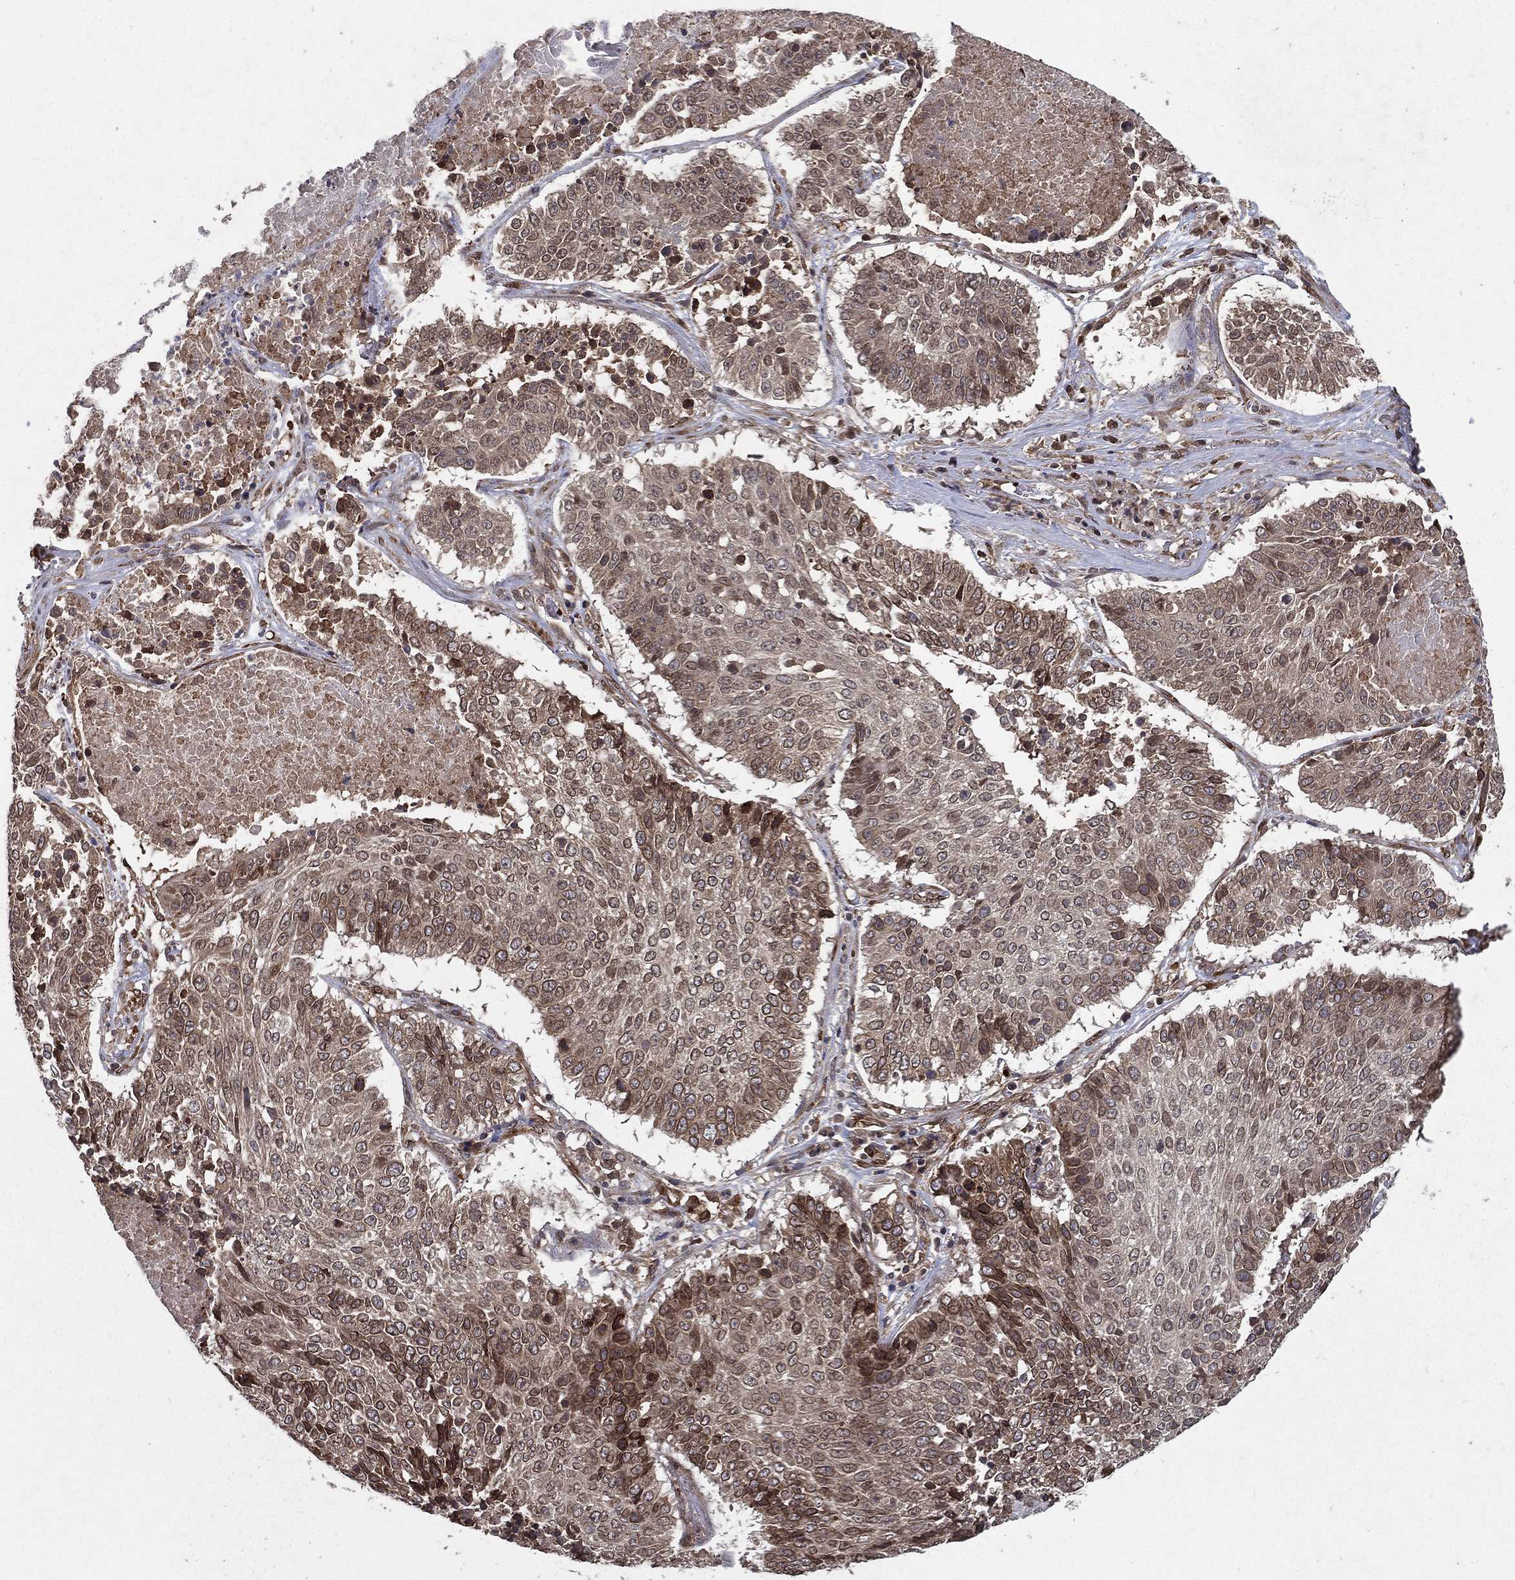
{"staining": {"intensity": "weak", "quantity": "<25%", "location": "cytoplasmic/membranous"}, "tissue": "lung cancer", "cell_type": "Tumor cells", "image_type": "cancer", "snomed": [{"axis": "morphology", "description": "Squamous cell carcinoma, NOS"}, {"axis": "topography", "description": "Lung"}], "caption": "Protein analysis of lung cancer exhibits no significant expression in tumor cells. (DAB (3,3'-diaminobenzidine) immunohistochemistry (IHC), high magnification).", "gene": "CERS2", "patient": {"sex": "male", "age": 64}}